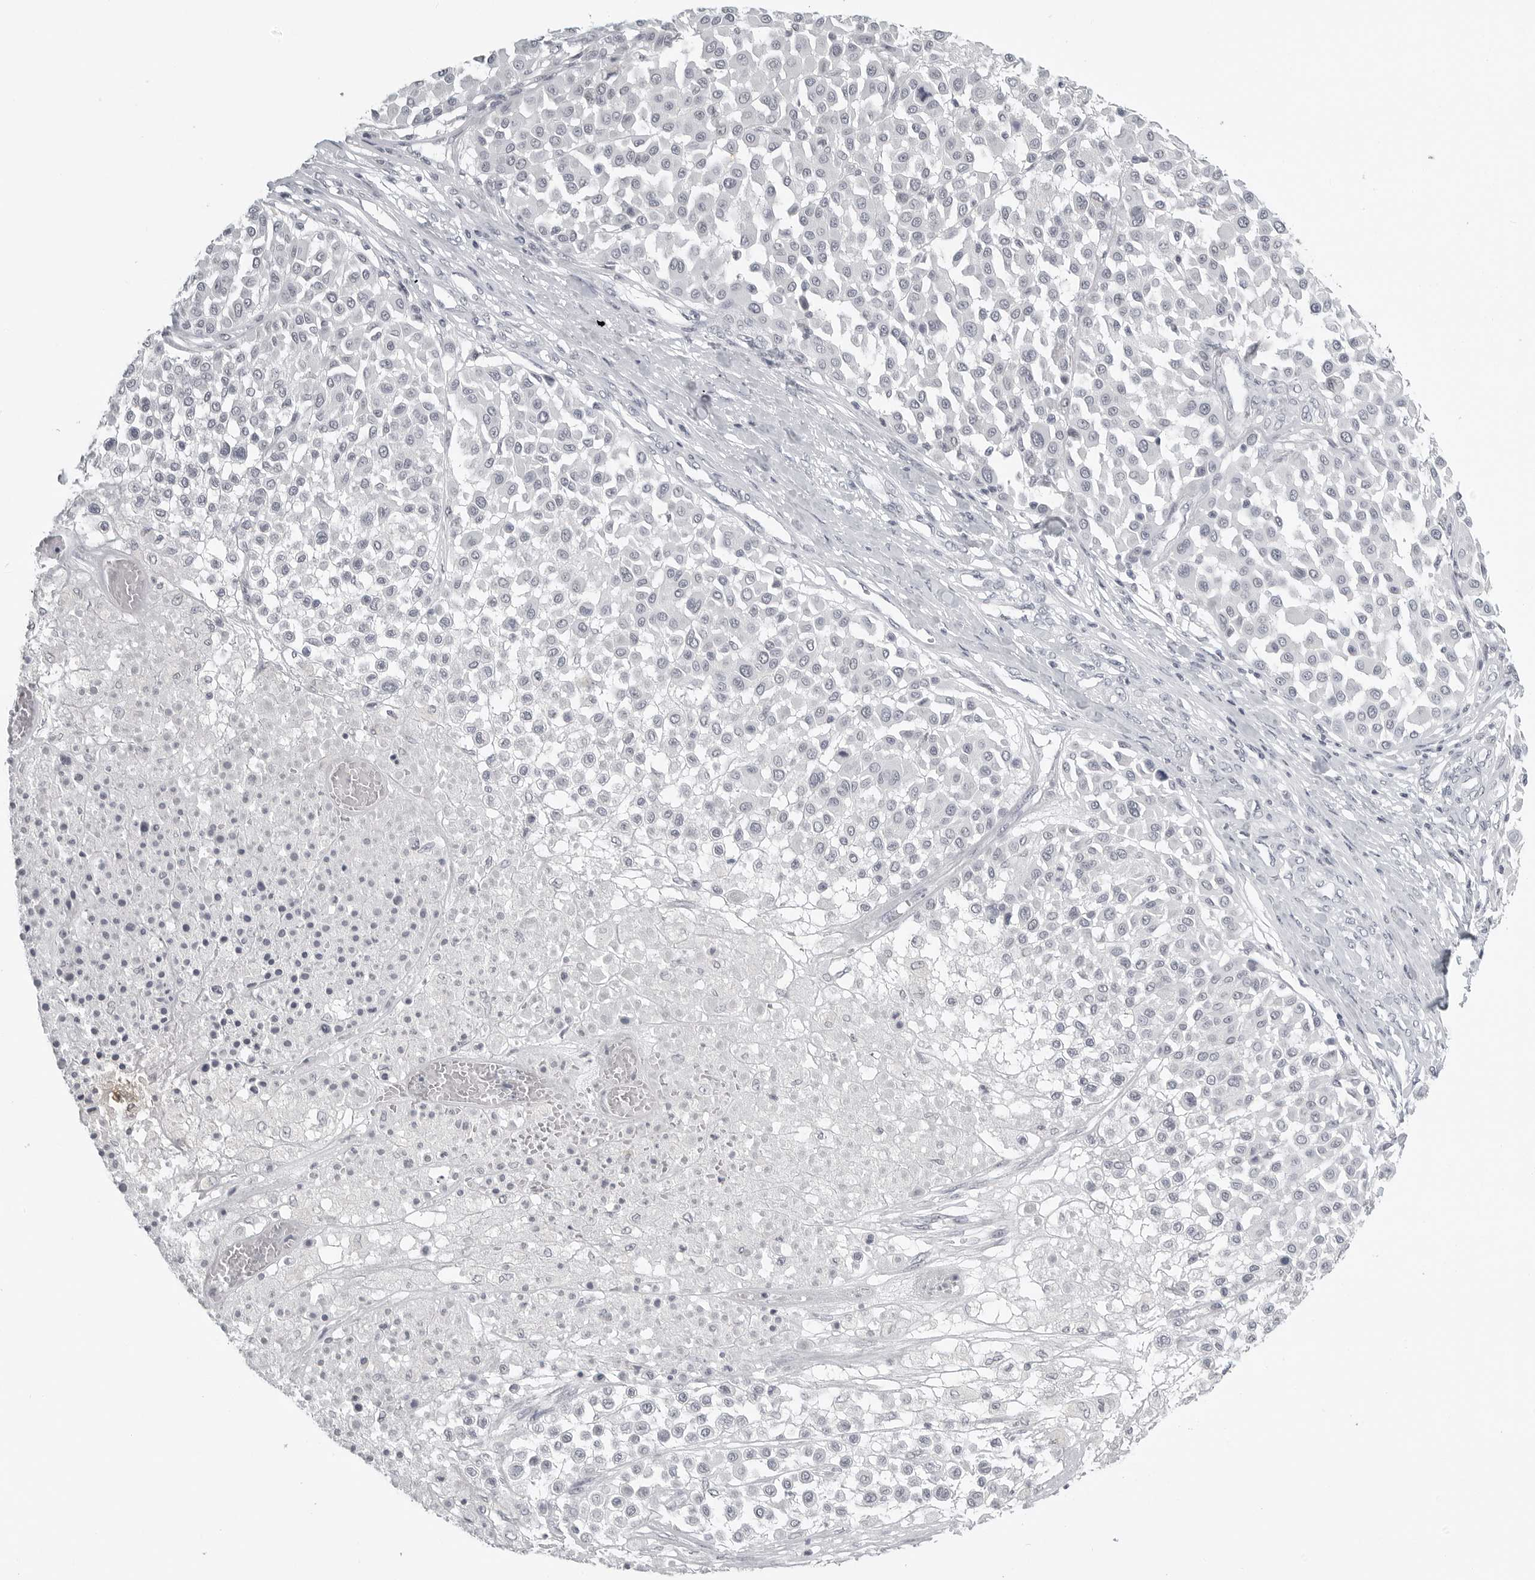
{"staining": {"intensity": "negative", "quantity": "none", "location": "none"}, "tissue": "melanoma", "cell_type": "Tumor cells", "image_type": "cancer", "snomed": [{"axis": "morphology", "description": "Malignant melanoma, Metastatic site"}, {"axis": "topography", "description": "Soft tissue"}], "caption": "High power microscopy image of an immunohistochemistry photomicrograph of malignant melanoma (metastatic site), revealing no significant staining in tumor cells. (DAB (3,3'-diaminobenzidine) immunohistochemistry with hematoxylin counter stain).", "gene": "BPIFA1", "patient": {"sex": "male", "age": 41}}